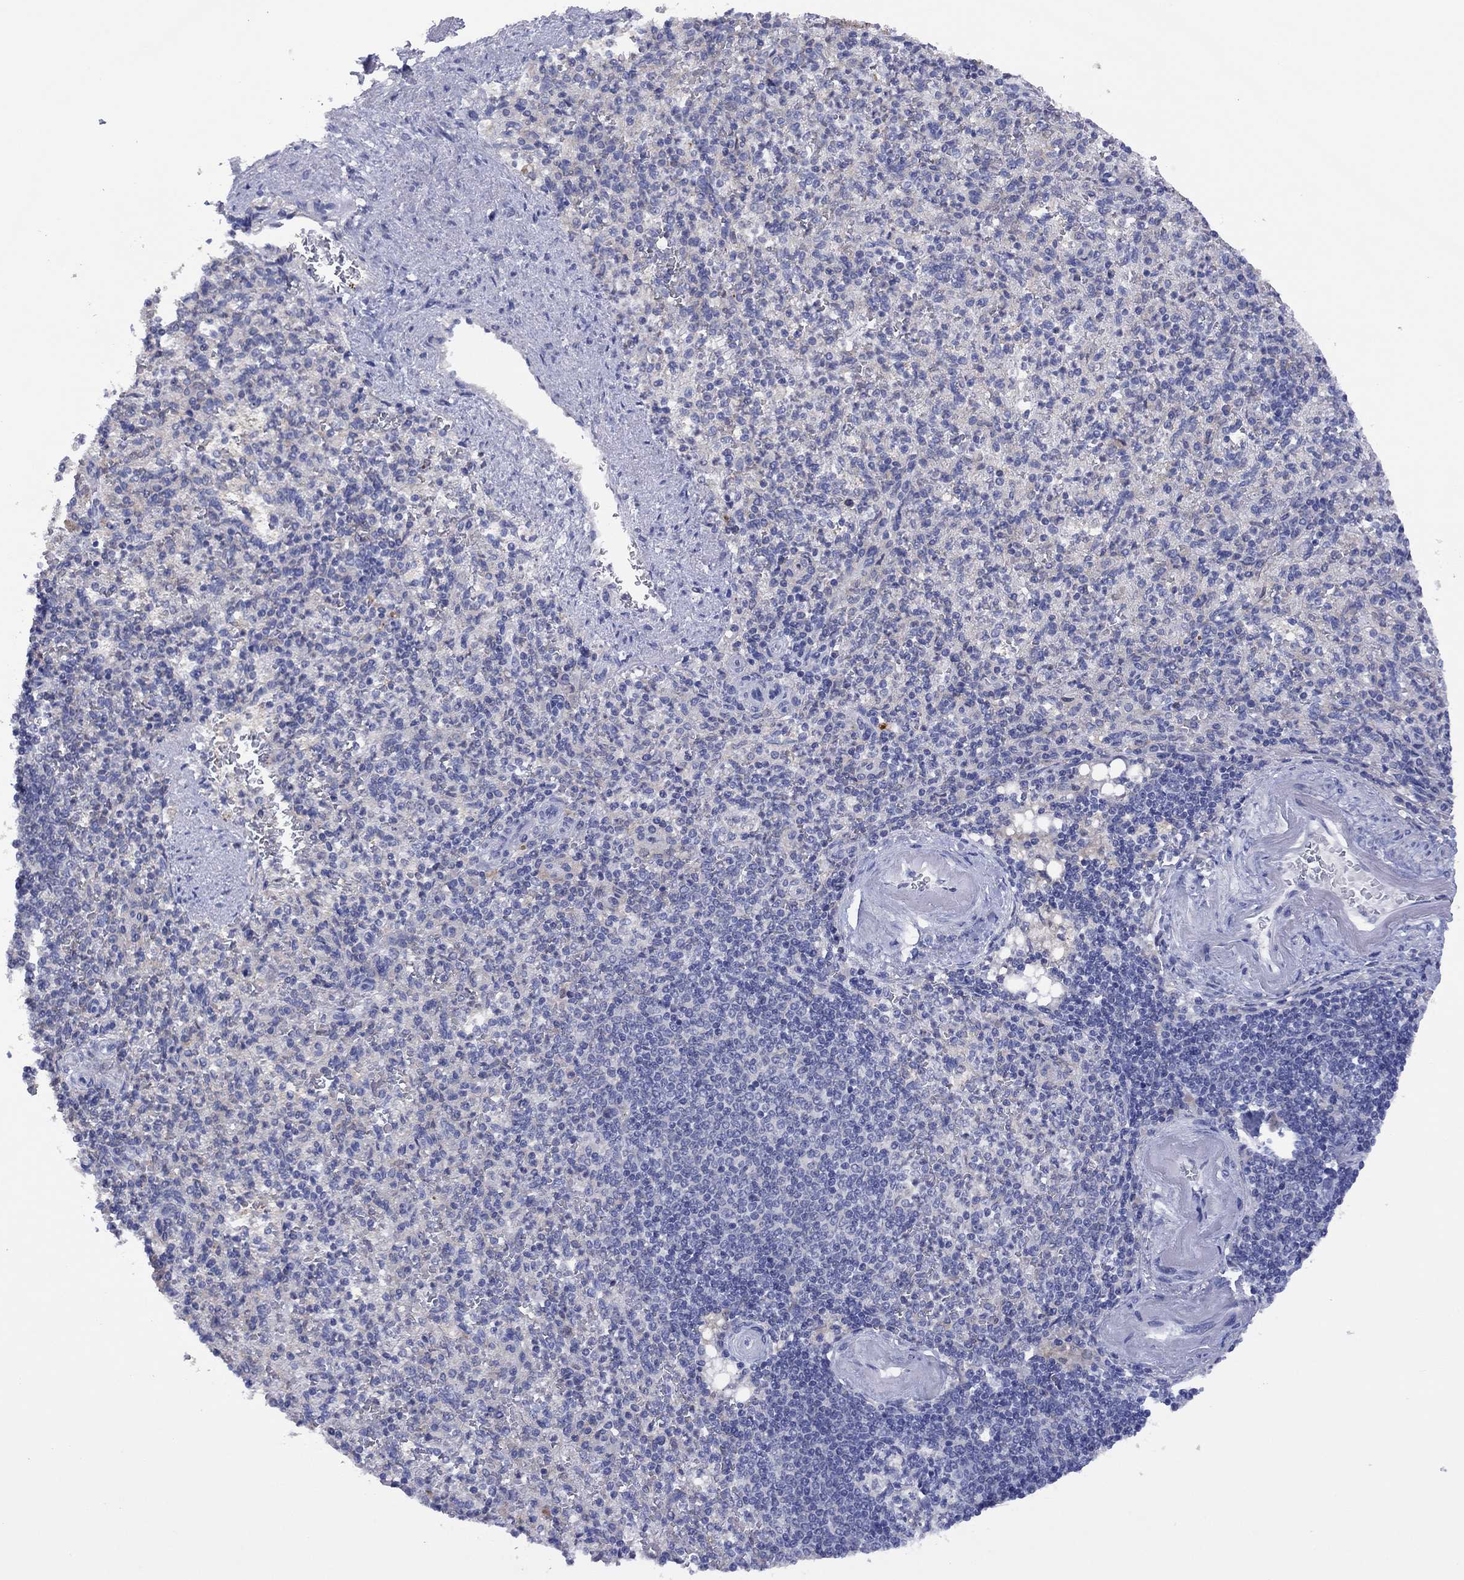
{"staining": {"intensity": "weak", "quantity": "25%-75%", "location": "cytoplasmic/membranous"}, "tissue": "spleen", "cell_type": "Cells in red pulp", "image_type": "normal", "snomed": [{"axis": "morphology", "description": "Normal tissue, NOS"}, {"axis": "topography", "description": "Spleen"}], "caption": "A micrograph of spleen stained for a protein displays weak cytoplasmic/membranous brown staining in cells in red pulp.", "gene": "CYP2B6", "patient": {"sex": "female", "age": 74}}